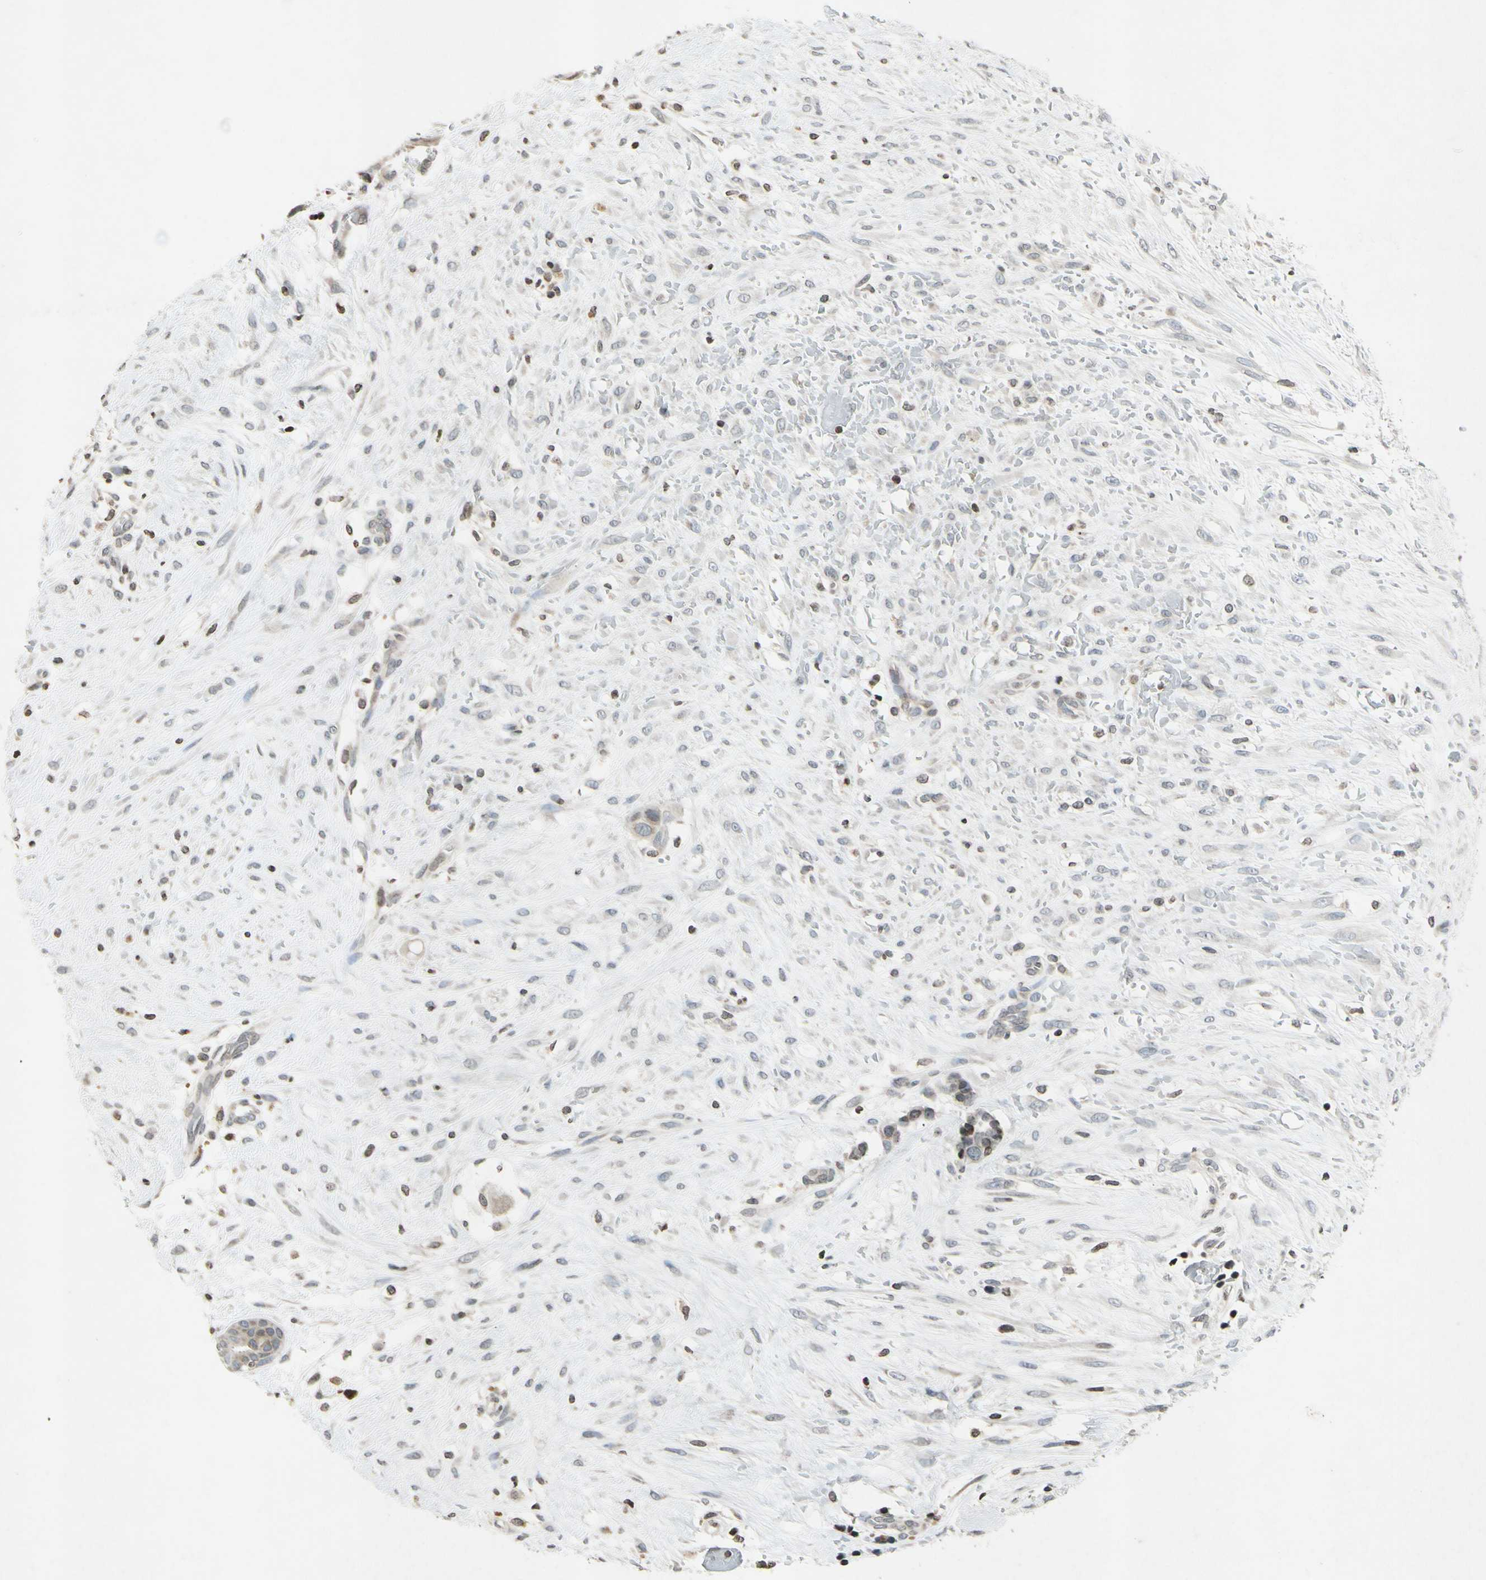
{"staining": {"intensity": "weak", "quantity": "25%-75%", "location": "cytoplasmic/membranous"}, "tissue": "breast cancer", "cell_type": "Tumor cells", "image_type": "cancer", "snomed": [{"axis": "morphology", "description": "Duct carcinoma"}, {"axis": "topography", "description": "Breast"}], "caption": "A micrograph of human breast cancer (invasive ductal carcinoma) stained for a protein reveals weak cytoplasmic/membranous brown staining in tumor cells. The staining is performed using DAB (3,3'-diaminobenzidine) brown chromogen to label protein expression. The nuclei are counter-stained blue using hematoxylin.", "gene": "CLDN11", "patient": {"sex": "female", "age": 40}}